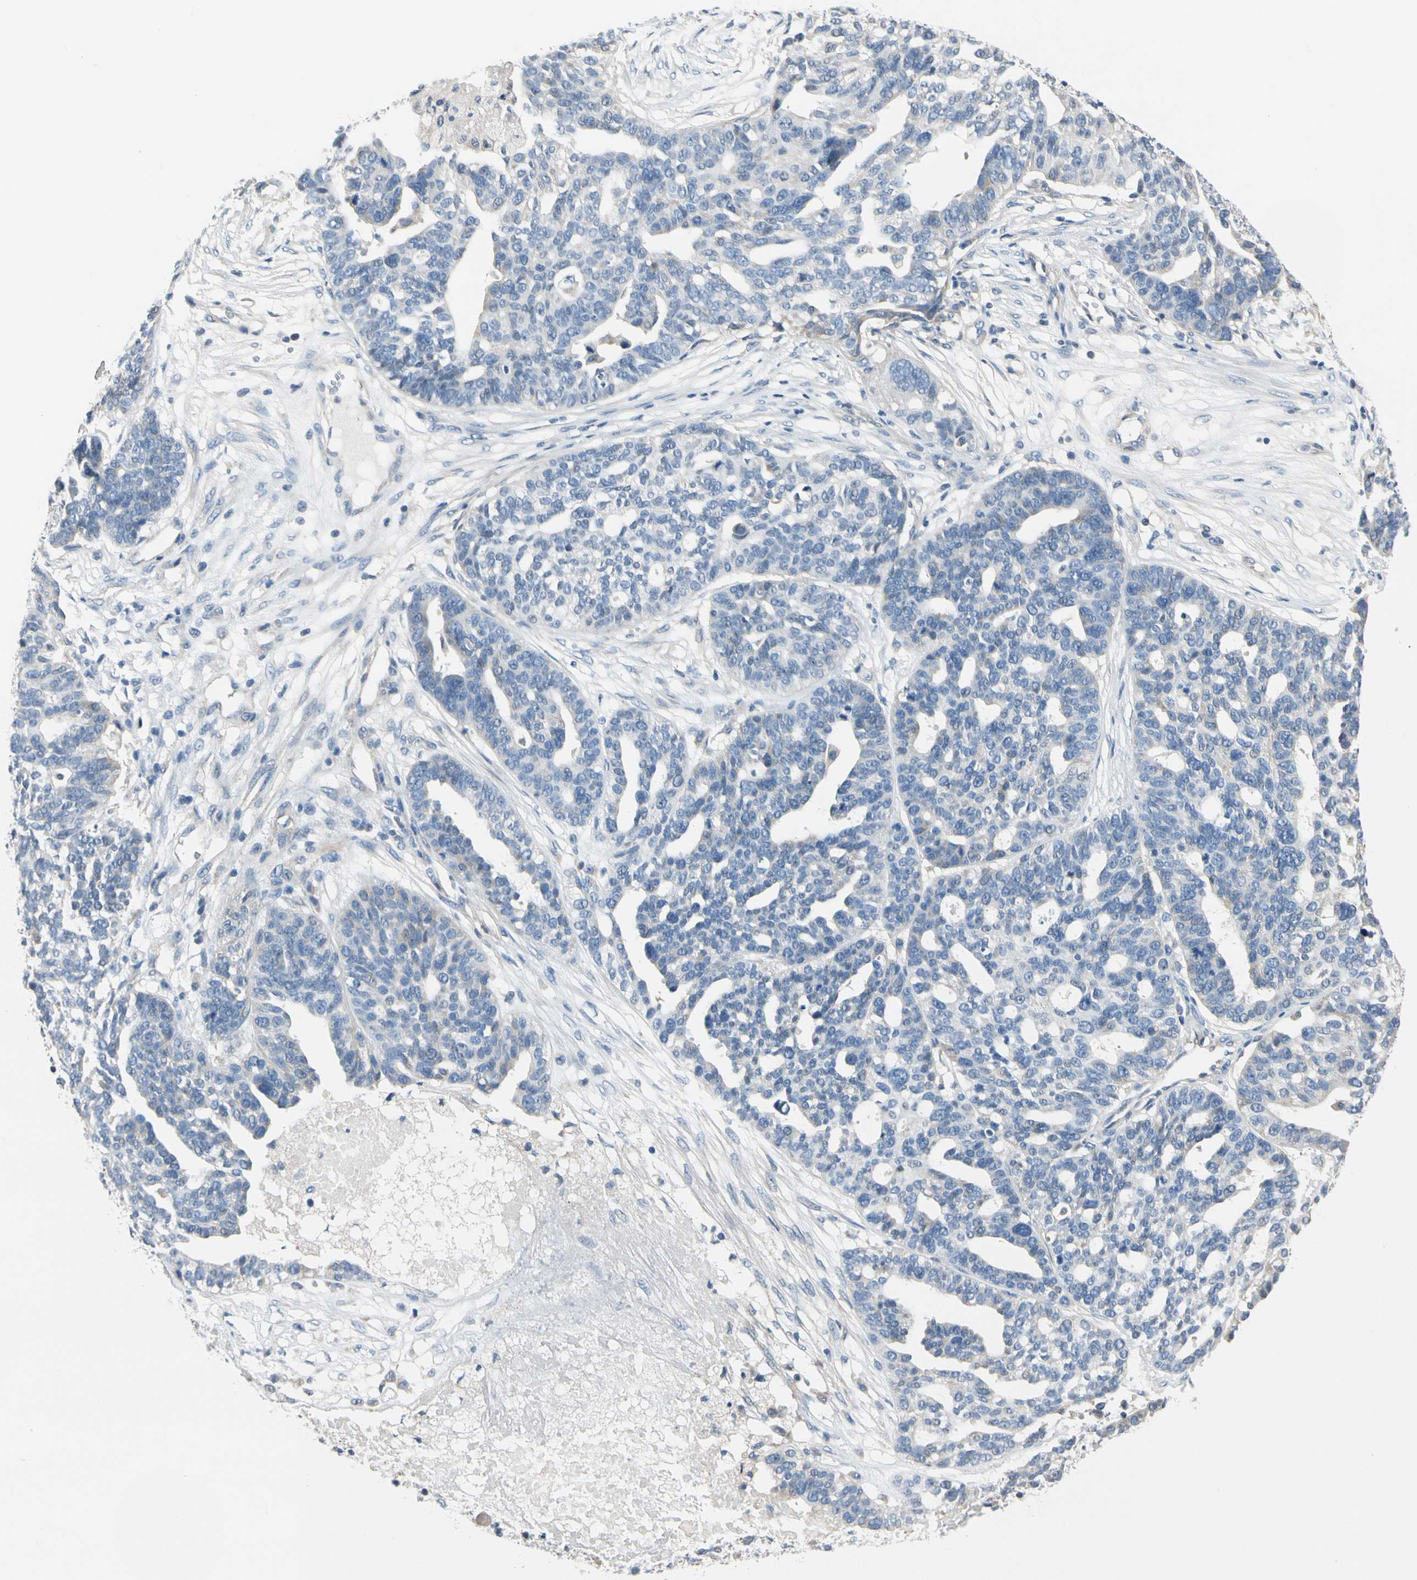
{"staining": {"intensity": "negative", "quantity": "none", "location": "none"}, "tissue": "ovarian cancer", "cell_type": "Tumor cells", "image_type": "cancer", "snomed": [{"axis": "morphology", "description": "Cystadenocarcinoma, serous, NOS"}, {"axis": "topography", "description": "Ovary"}], "caption": "The micrograph displays no significant staining in tumor cells of ovarian serous cystadenocarcinoma.", "gene": "GPR153", "patient": {"sex": "female", "age": 59}}